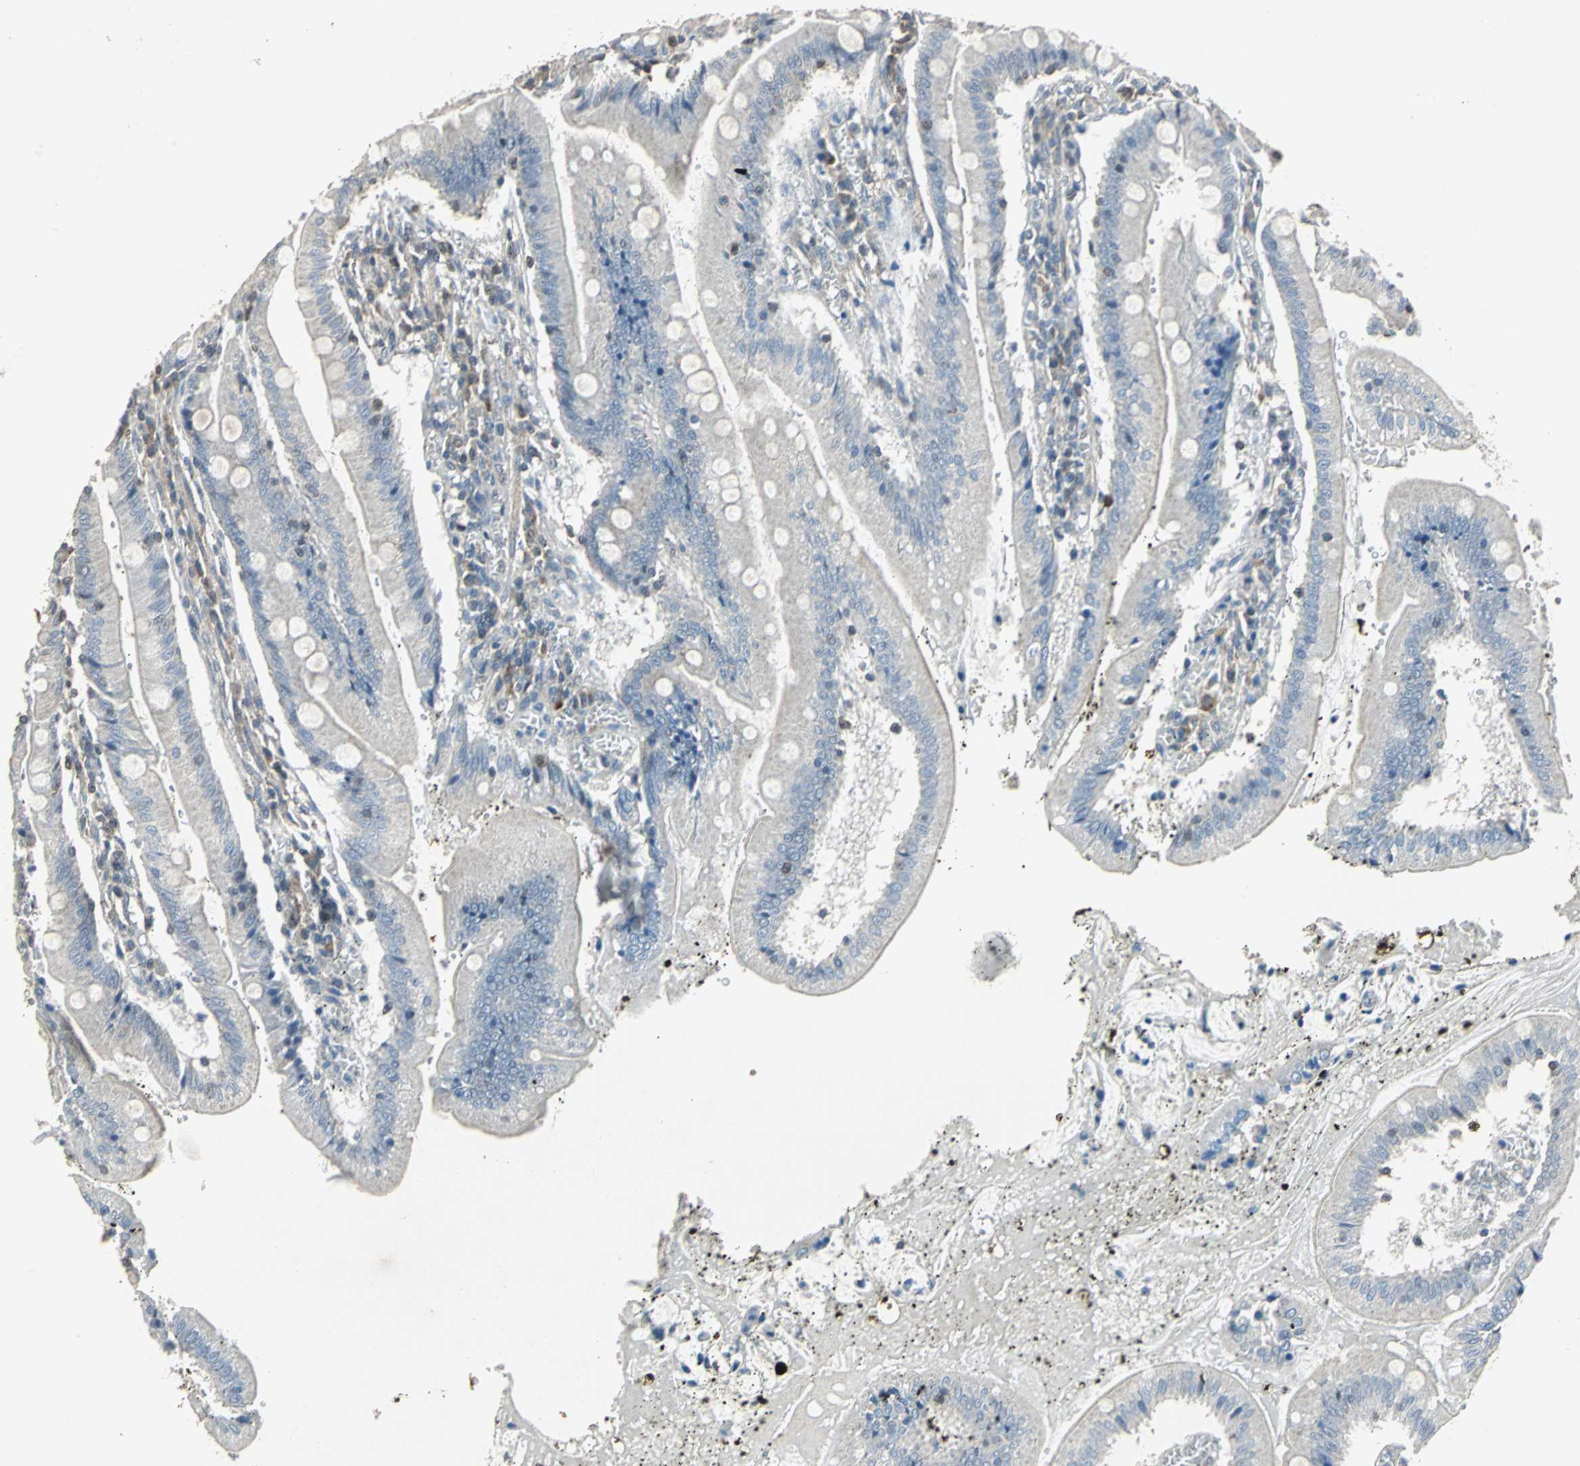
{"staining": {"intensity": "weak", "quantity": "25%-75%", "location": "cytoplasmic/membranous"}, "tissue": "small intestine", "cell_type": "Glandular cells", "image_type": "normal", "snomed": [{"axis": "morphology", "description": "Normal tissue, NOS"}, {"axis": "topography", "description": "Small intestine"}], "caption": "DAB immunohistochemical staining of unremarkable small intestine displays weak cytoplasmic/membranous protein positivity in approximately 25%-75% of glandular cells.", "gene": "DNAJB4", "patient": {"sex": "male", "age": 71}}